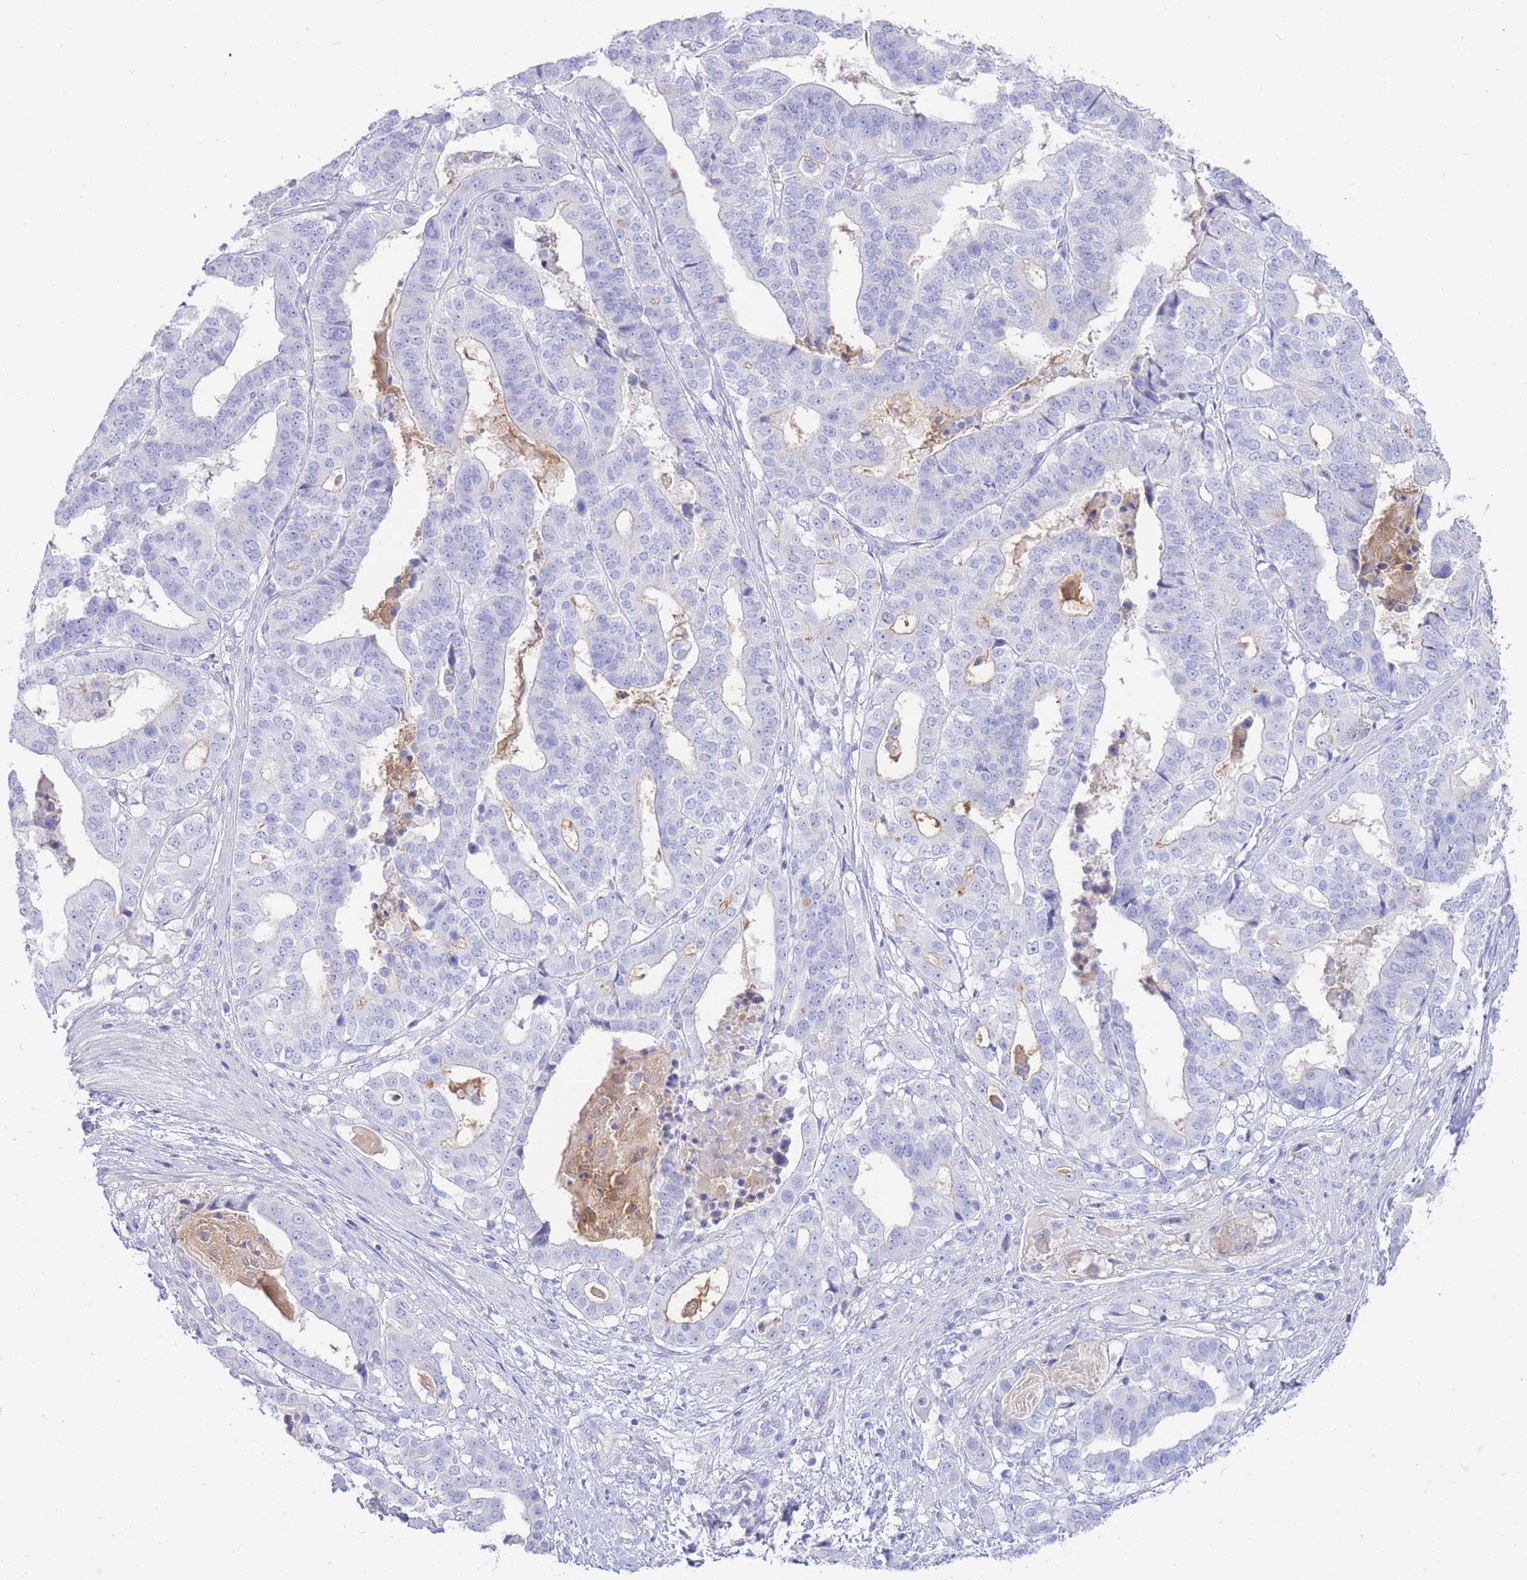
{"staining": {"intensity": "negative", "quantity": "none", "location": "none"}, "tissue": "stomach cancer", "cell_type": "Tumor cells", "image_type": "cancer", "snomed": [{"axis": "morphology", "description": "Adenocarcinoma, NOS"}, {"axis": "topography", "description": "Stomach"}], "caption": "The micrograph shows no significant expression in tumor cells of stomach cancer (adenocarcinoma).", "gene": "LRRC37A", "patient": {"sex": "male", "age": 48}}